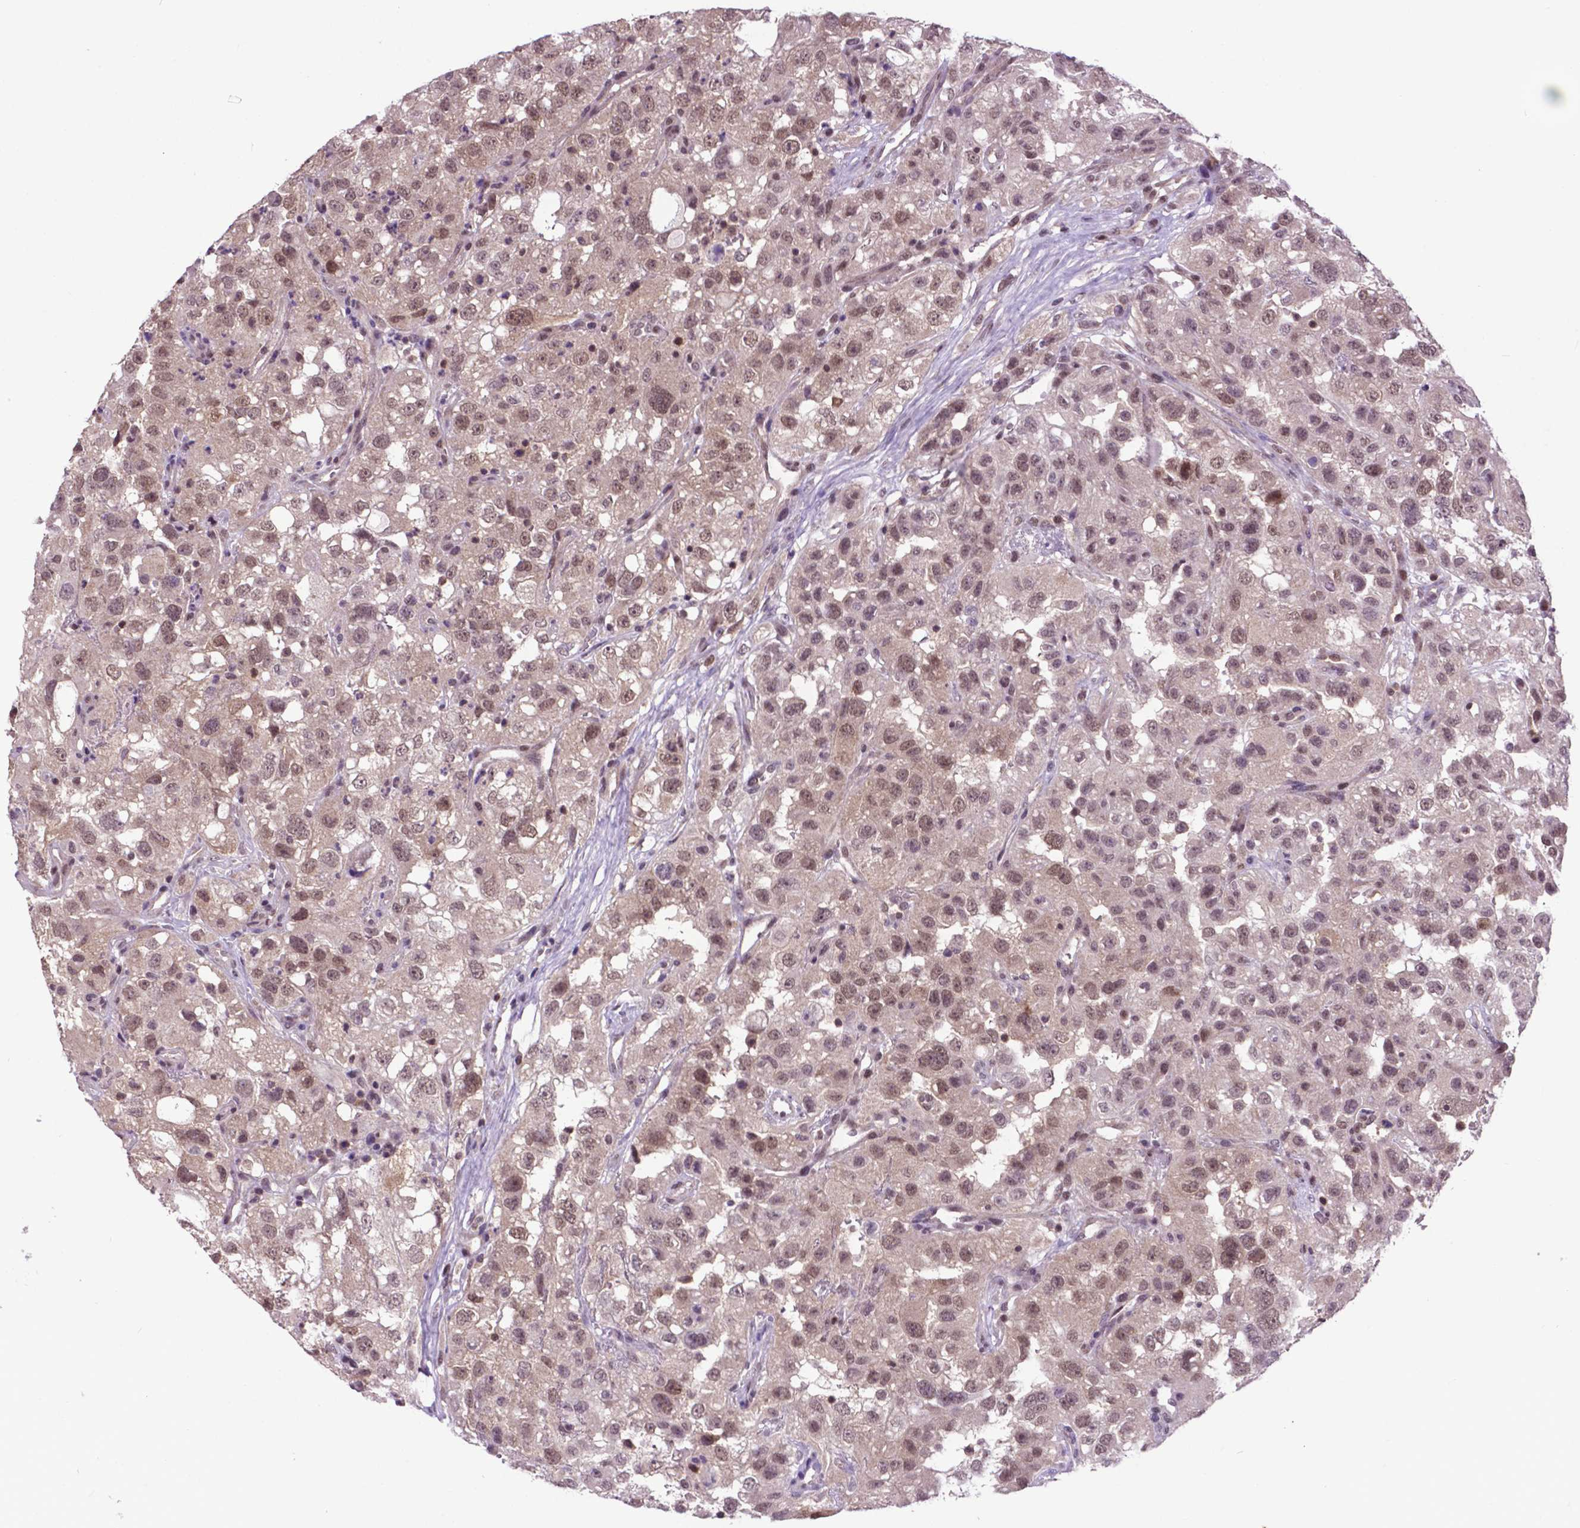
{"staining": {"intensity": "moderate", "quantity": ">75%", "location": "nuclear"}, "tissue": "renal cancer", "cell_type": "Tumor cells", "image_type": "cancer", "snomed": [{"axis": "morphology", "description": "Adenocarcinoma, NOS"}, {"axis": "topography", "description": "Kidney"}], "caption": "Immunohistochemistry (IHC) (DAB (3,3'-diaminobenzidine)) staining of adenocarcinoma (renal) demonstrates moderate nuclear protein expression in approximately >75% of tumor cells.", "gene": "FAF1", "patient": {"sex": "male", "age": 64}}